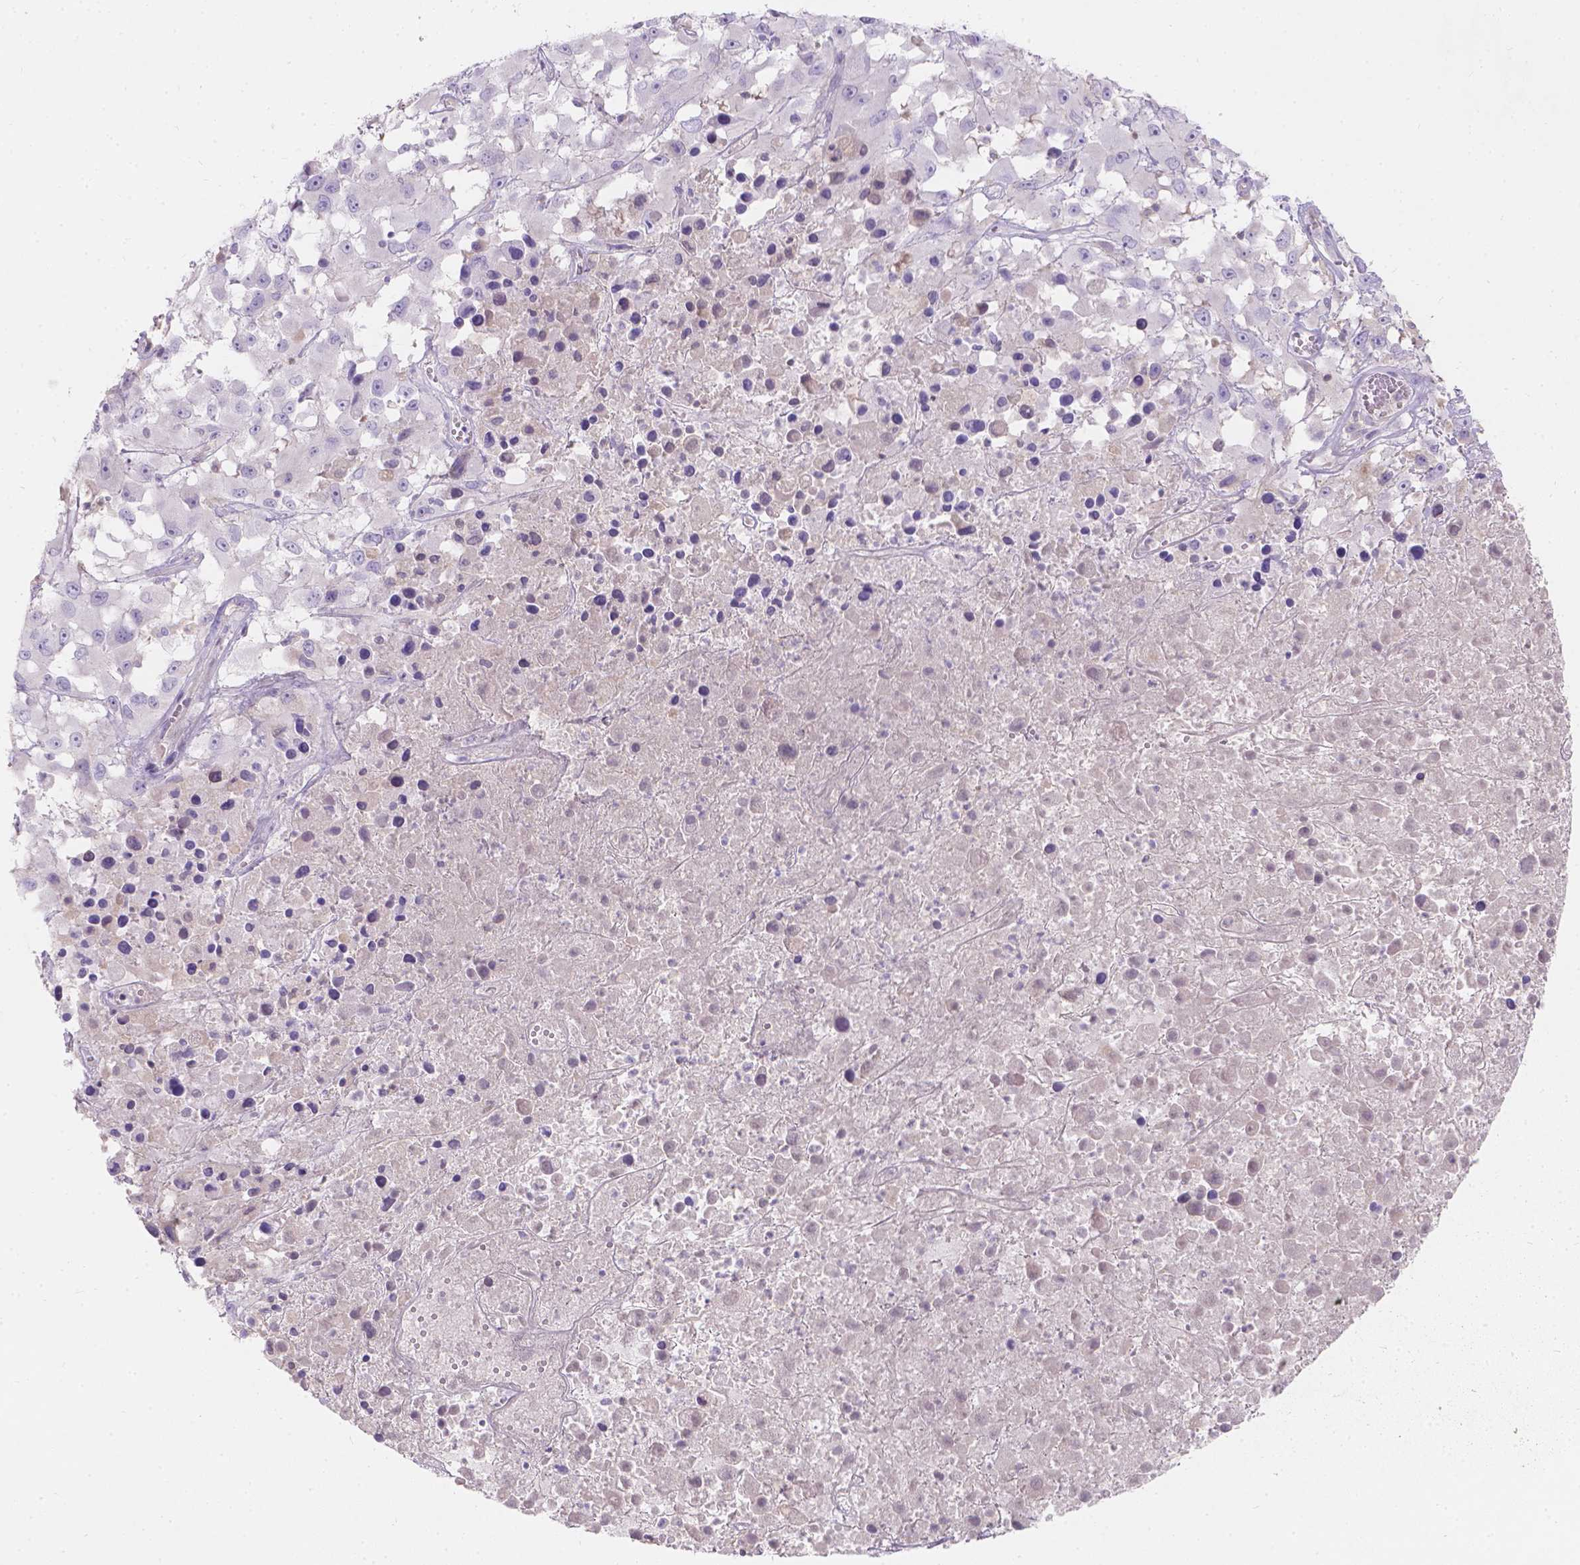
{"staining": {"intensity": "negative", "quantity": "none", "location": "none"}, "tissue": "melanoma", "cell_type": "Tumor cells", "image_type": "cancer", "snomed": [{"axis": "morphology", "description": "Malignant melanoma, Metastatic site"}, {"axis": "topography", "description": "Soft tissue"}], "caption": "The micrograph shows no staining of tumor cells in malignant melanoma (metastatic site).", "gene": "GAL3ST2", "patient": {"sex": "male", "age": 50}}